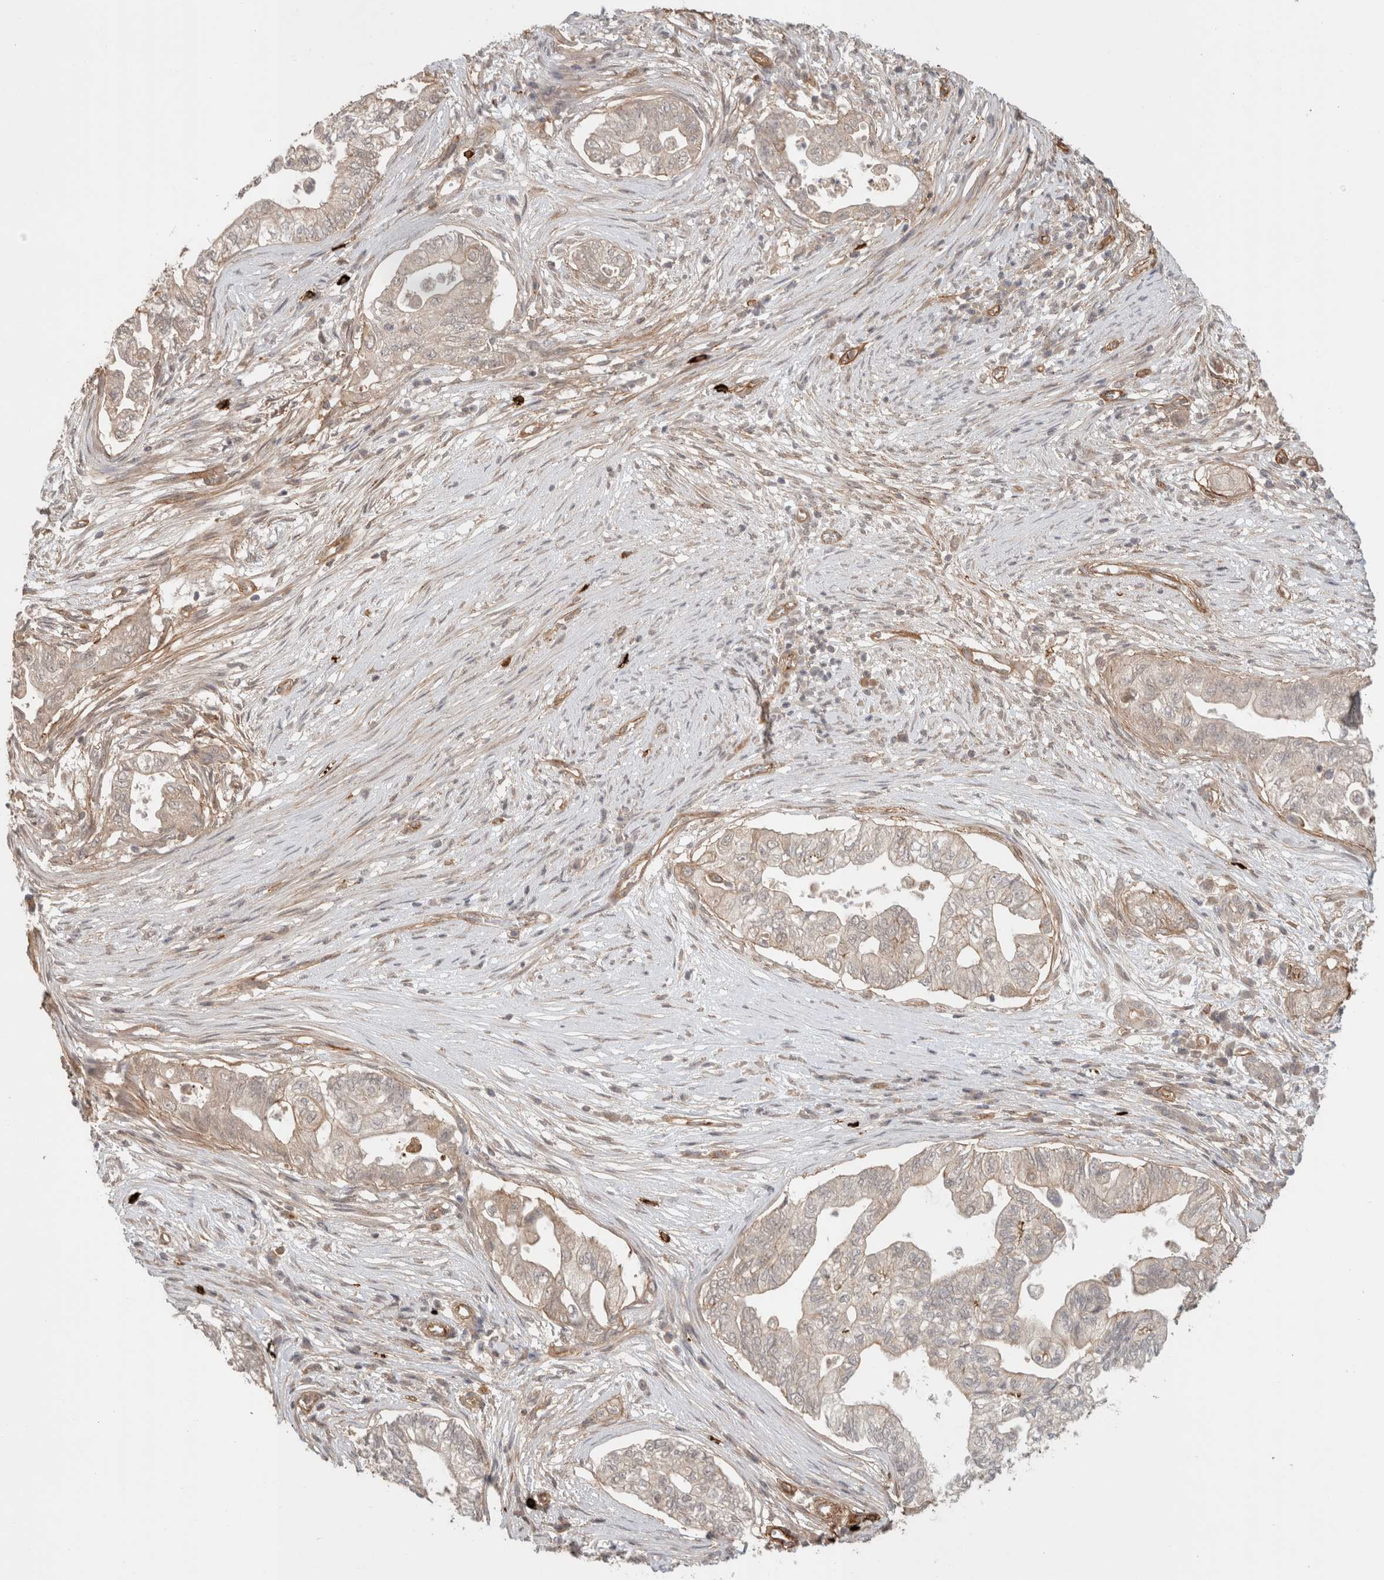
{"staining": {"intensity": "negative", "quantity": "none", "location": "none"}, "tissue": "pancreatic cancer", "cell_type": "Tumor cells", "image_type": "cancer", "snomed": [{"axis": "morphology", "description": "Adenocarcinoma, NOS"}, {"axis": "topography", "description": "Pancreas"}], "caption": "The micrograph reveals no staining of tumor cells in pancreatic cancer (adenocarcinoma).", "gene": "HSPG2", "patient": {"sex": "male", "age": 72}}